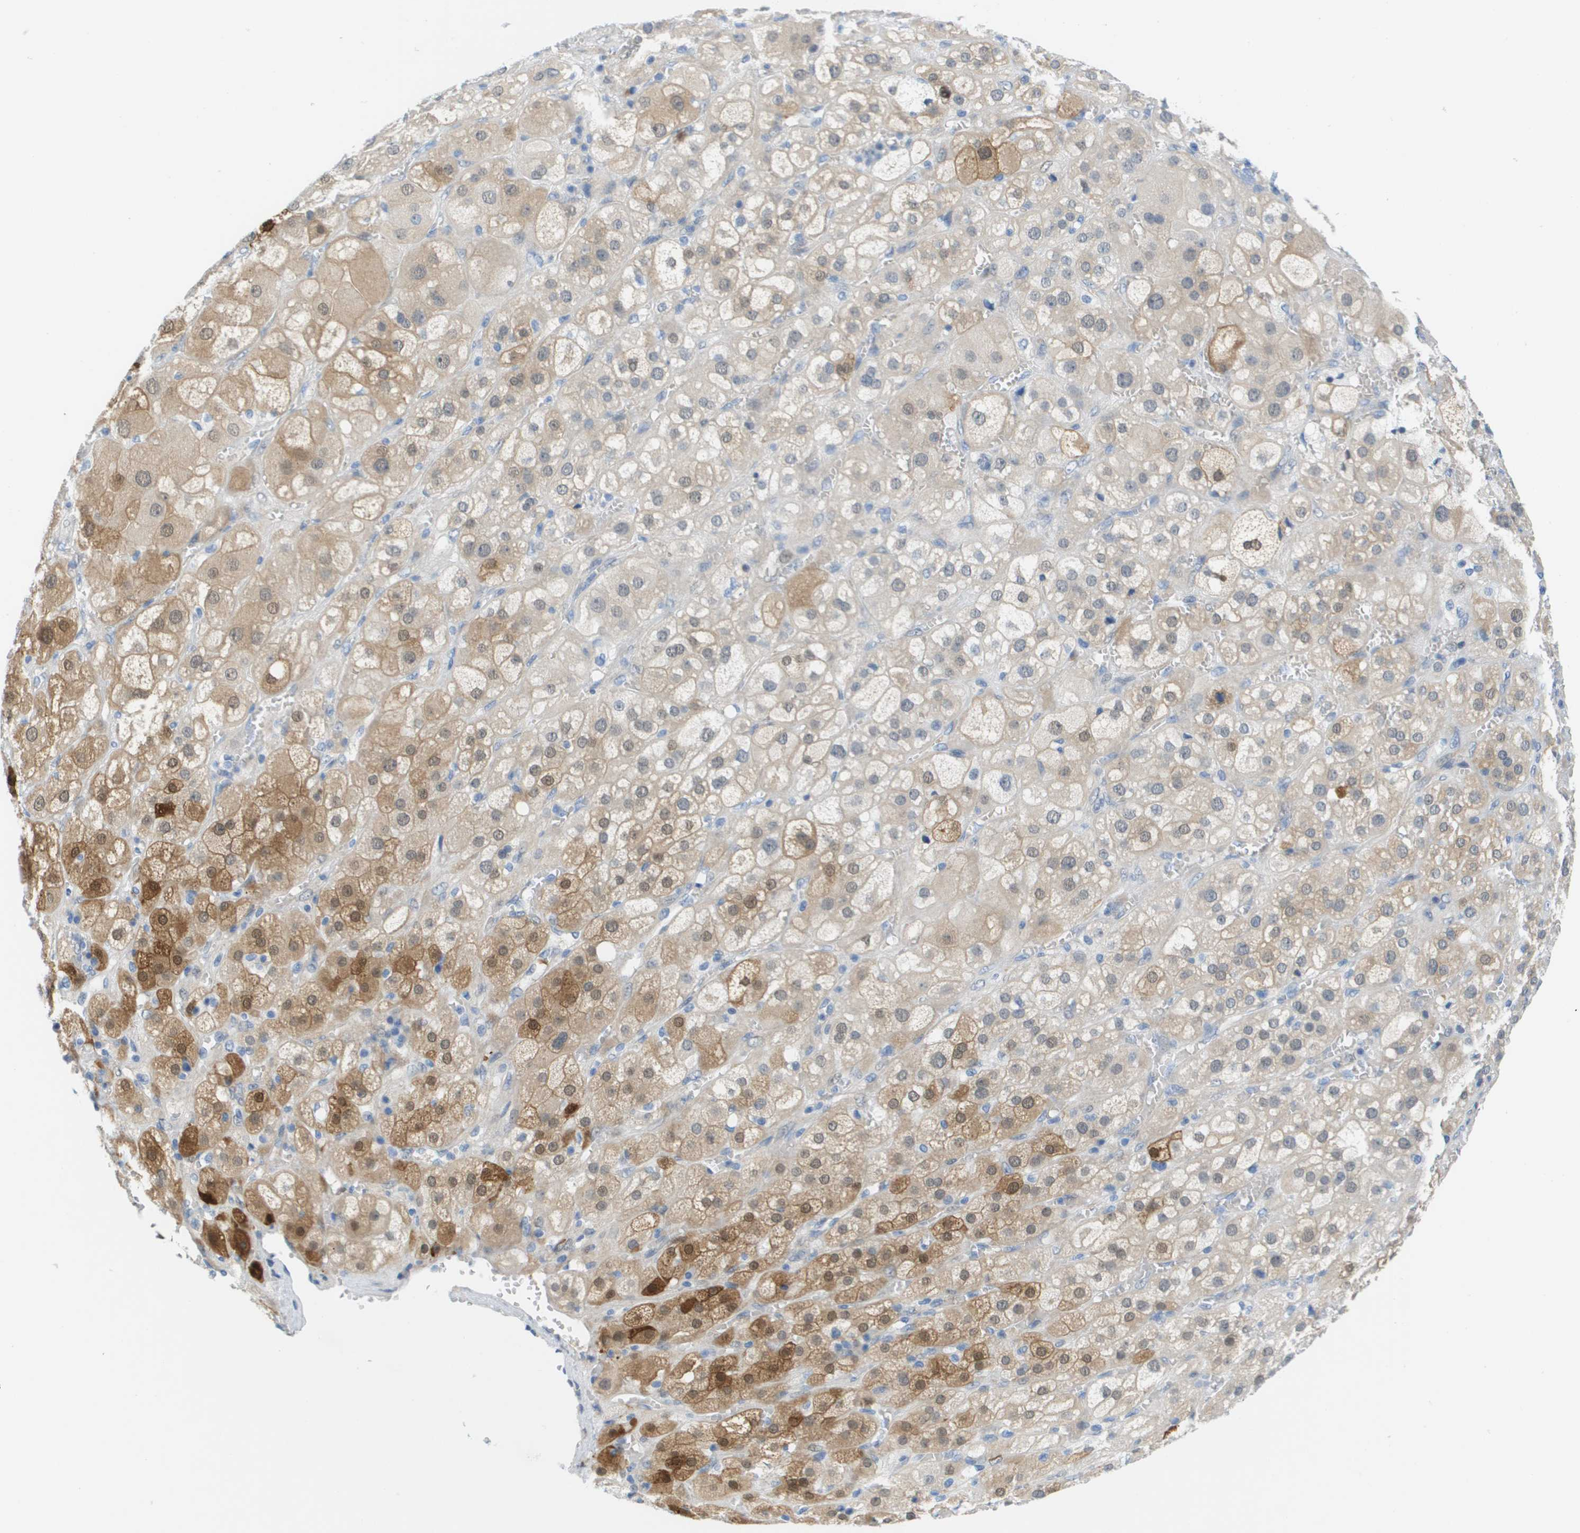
{"staining": {"intensity": "moderate", "quantity": ">75%", "location": "cytoplasmic/membranous"}, "tissue": "adrenal gland", "cell_type": "Glandular cells", "image_type": "normal", "snomed": [{"axis": "morphology", "description": "Normal tissue, NOS"}, {"axis": "topography", "description": "Adrenal gland"}], "caption": "Immunohistochemistry photomicrograph of unremarkable adrenal gland stained for a protein (brown), which displays medium levels of moderate cytoplasmic/membranous expression in approximately >75% of glandular cells.", "gene": "CUL9", "patient": {"sex": "female", "age": 47}}